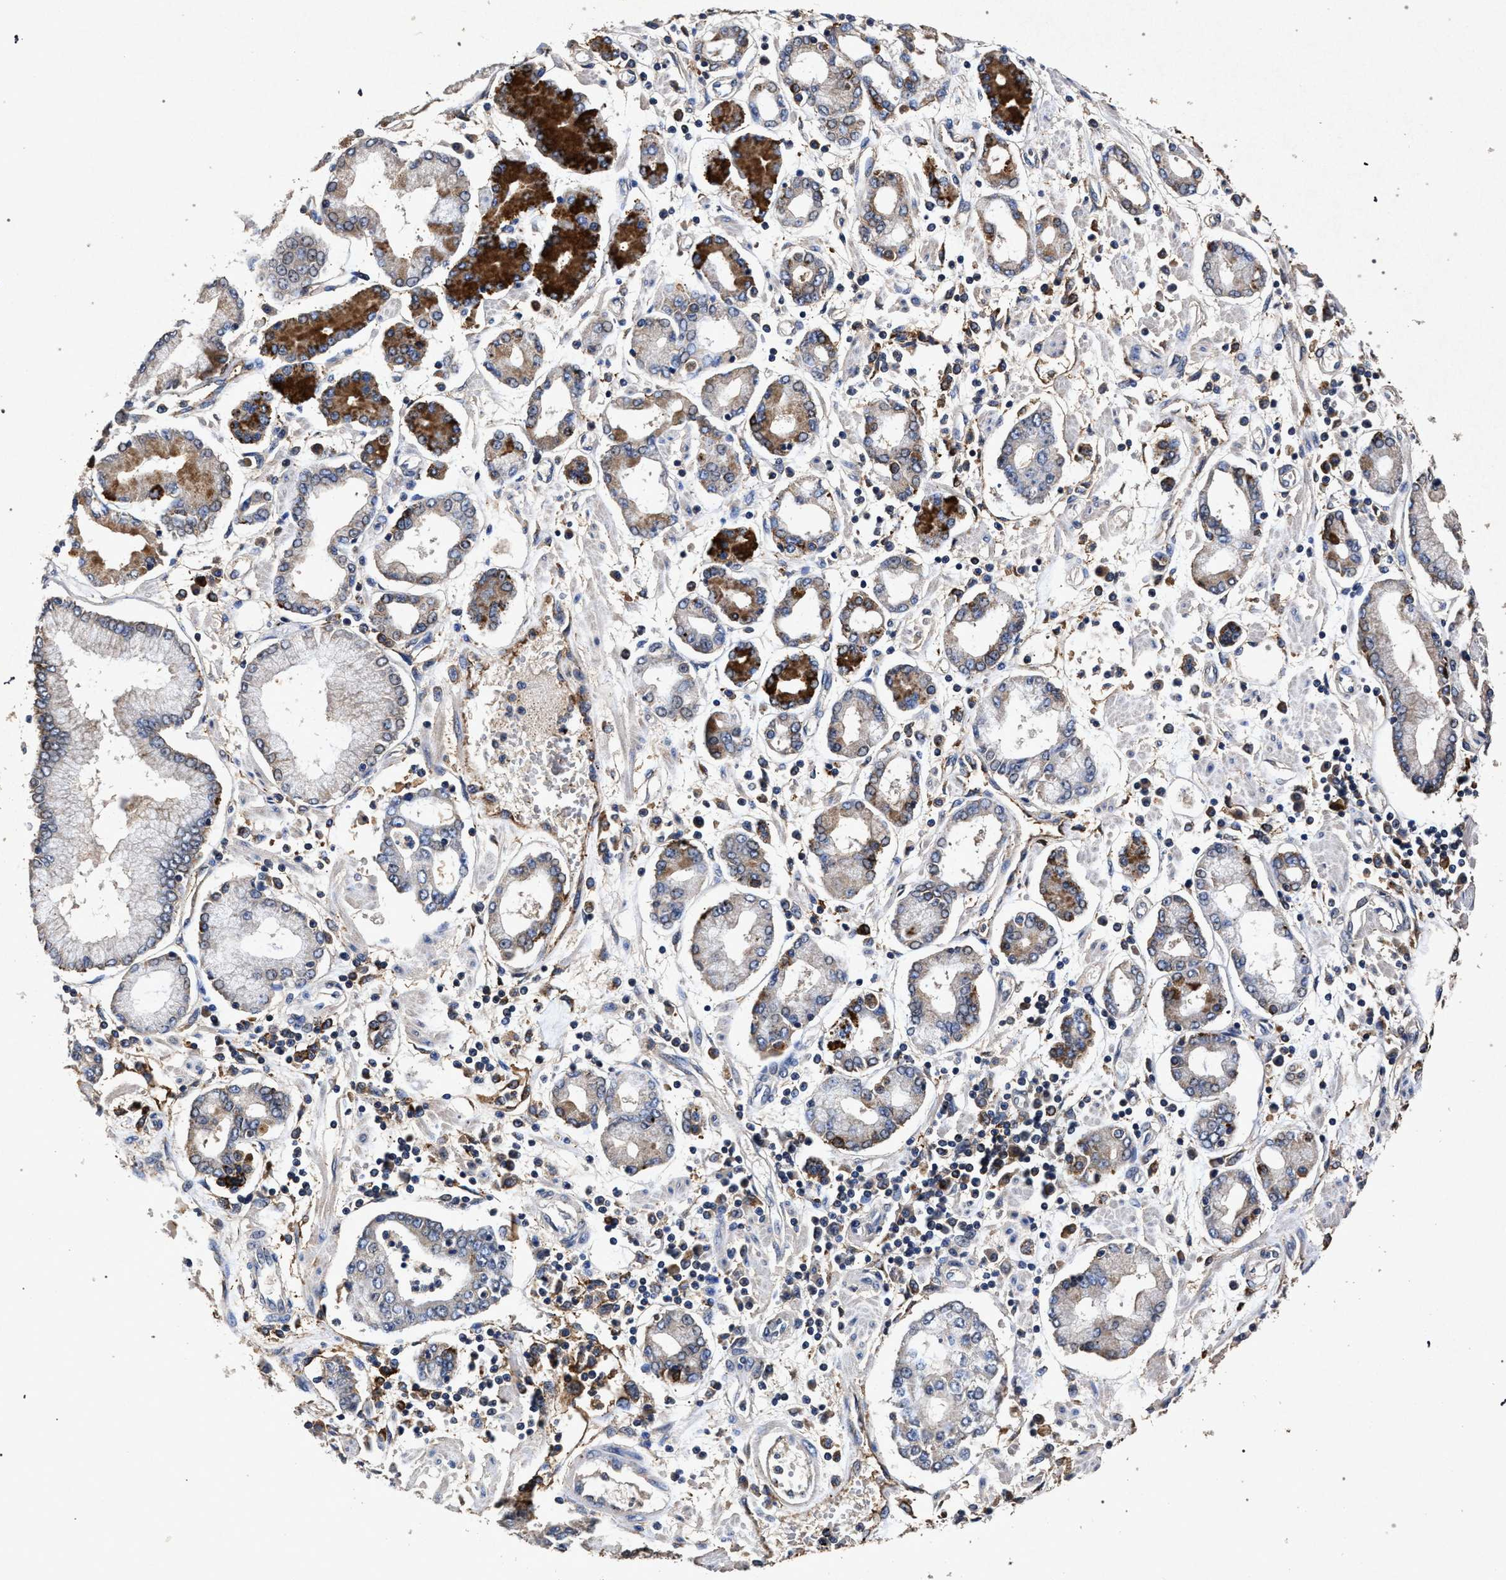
{"staining": {"intensity": "moderate", "quantity": "<25%", "location": "cytoplasmic/membranous"}, "tissue": "stomach cancer", "cell_type": "Tumor cells", "image_type": "cancer", "snomed": [{"axis": "morphology", "description": "Adenocarcinoma, NOS"}, {"axis": "topography", "description": "Stomach"}], "caption": "Immunohistochemical staining of stomach adenocarcinoma reveals moderate cytoplasmic/membranous protein expression in about <25% of tumor cells.", "gene": "MARCKS", "patient": {"sex": "male", "age": 76}}